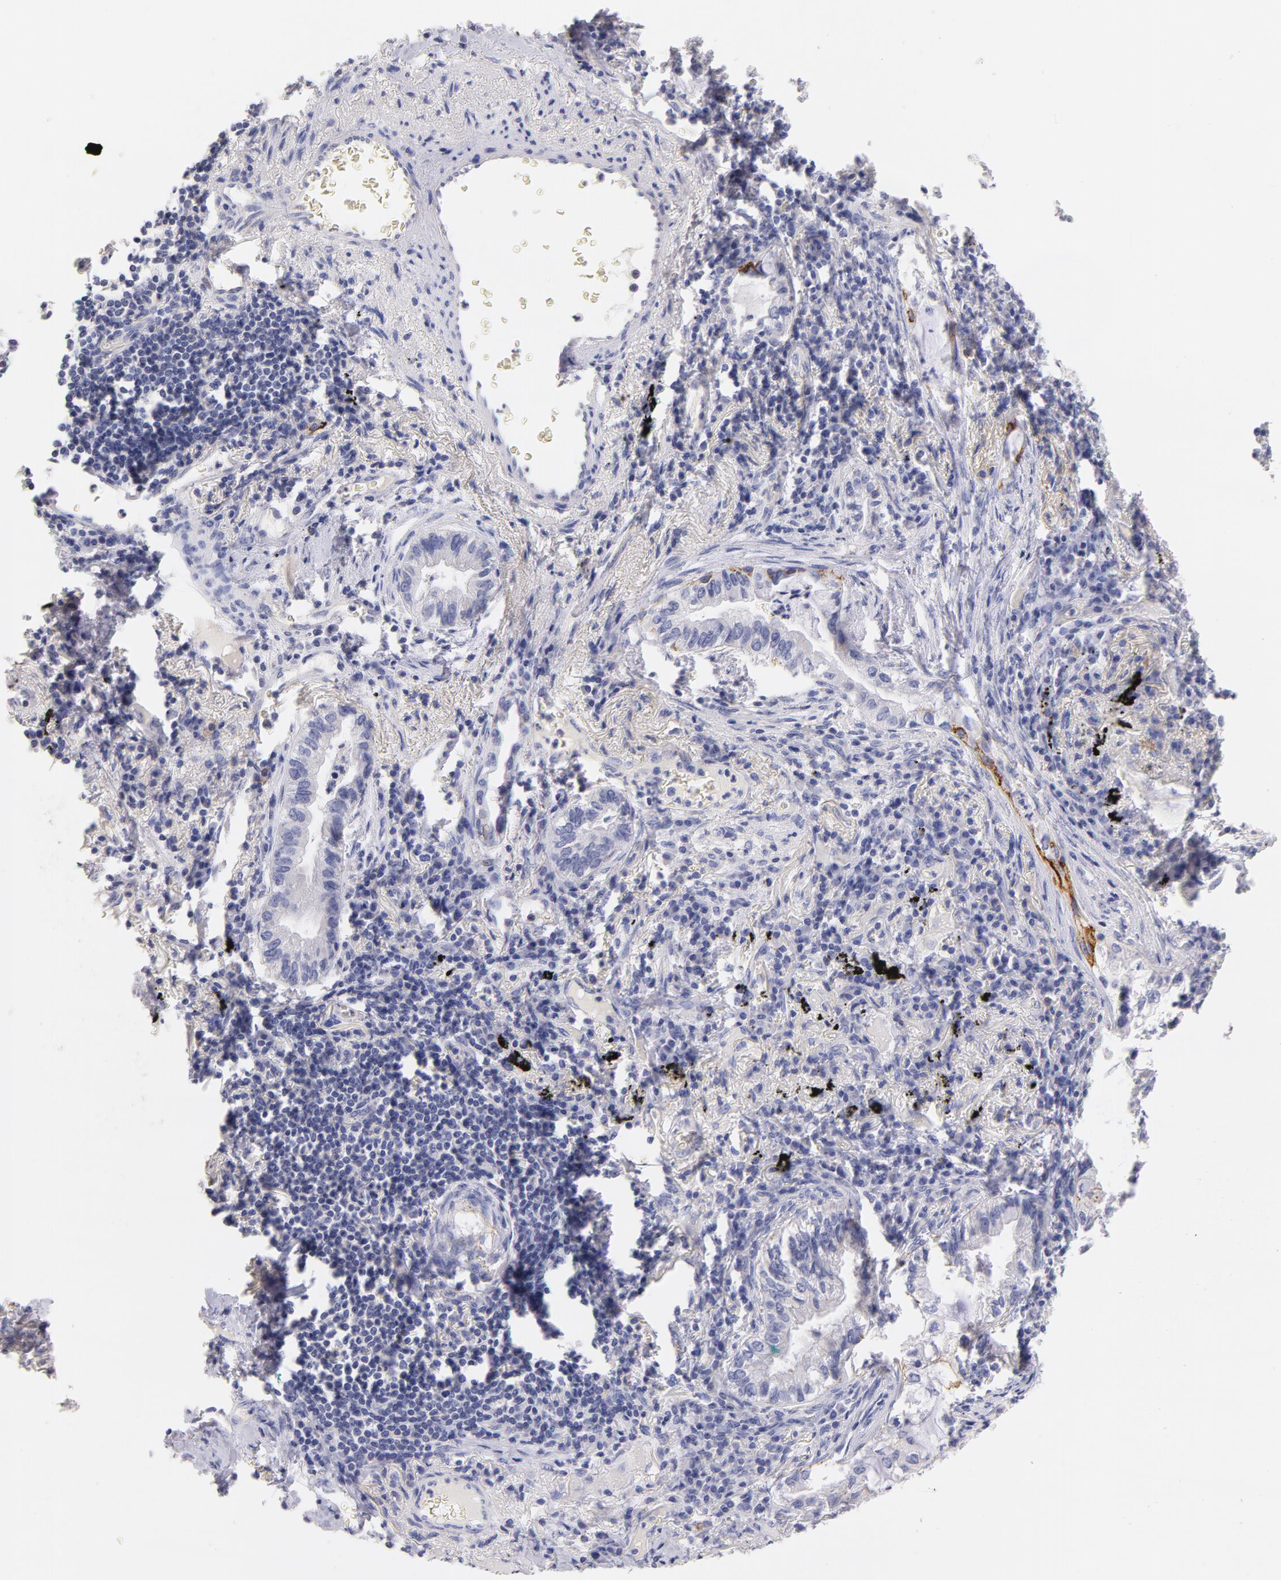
{"staining": {"intensity": "moderate", "quantity": "<25%", "location": "cytoplasmic/membranous"}, "tissue": "lung cancer", "cell_type": "Tumor cells", "image_type": "cancer", "snomed": [{"axis": "morphology", "description": "Adenocarcinoma, NOS"}, {"axis": "topography", "description": "Lung"}], "caption": "Lung cancer (adenocarcinoma) stained with immunohistochemistry shows moderate cytoplasmic/membranous positivity in approximately <25% of tumor cells.", "gene": "CD44", "patient": {"sex": "female", "age": 50}}